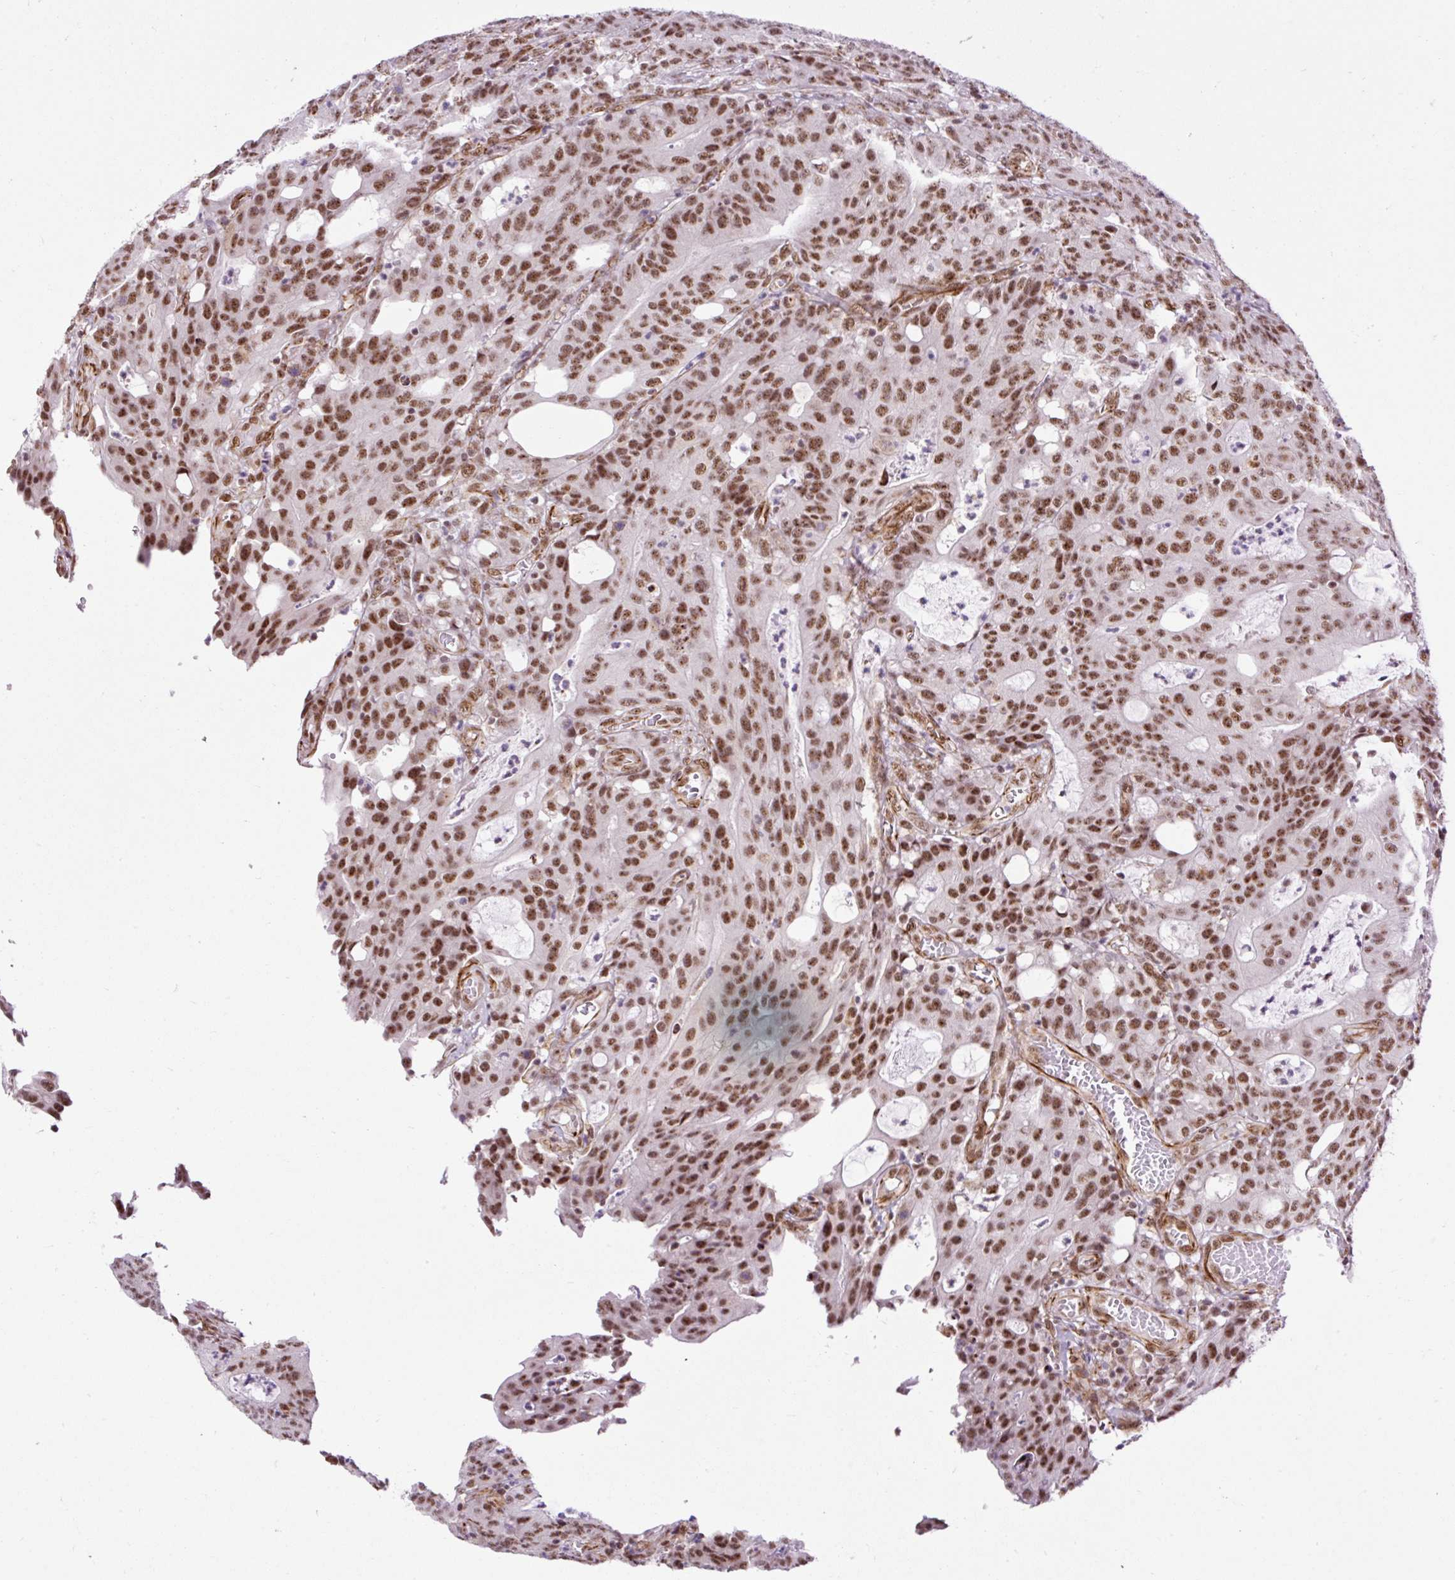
{"staining": {"intensity": "moderate", "quantity": ">75%", "location": "nuclear"}, "tissue": "colorectal cancer", "cell_type": "Tumor cells", "image_type": "cancer", "snomed": [{"axis": "morphology", "description": "Adenocarcinoma, NOS"}, {"axis": "topography", "description": "Colon"}], "caption": "Adenocarcinoma (colorectal) was stained to show a protein in brown. There is medium levels of moderate nuclear positivity in approximately >75% of tumor cells.", "gene": "LUC7L2", "patient": {"sex": "male", "age": 83}}